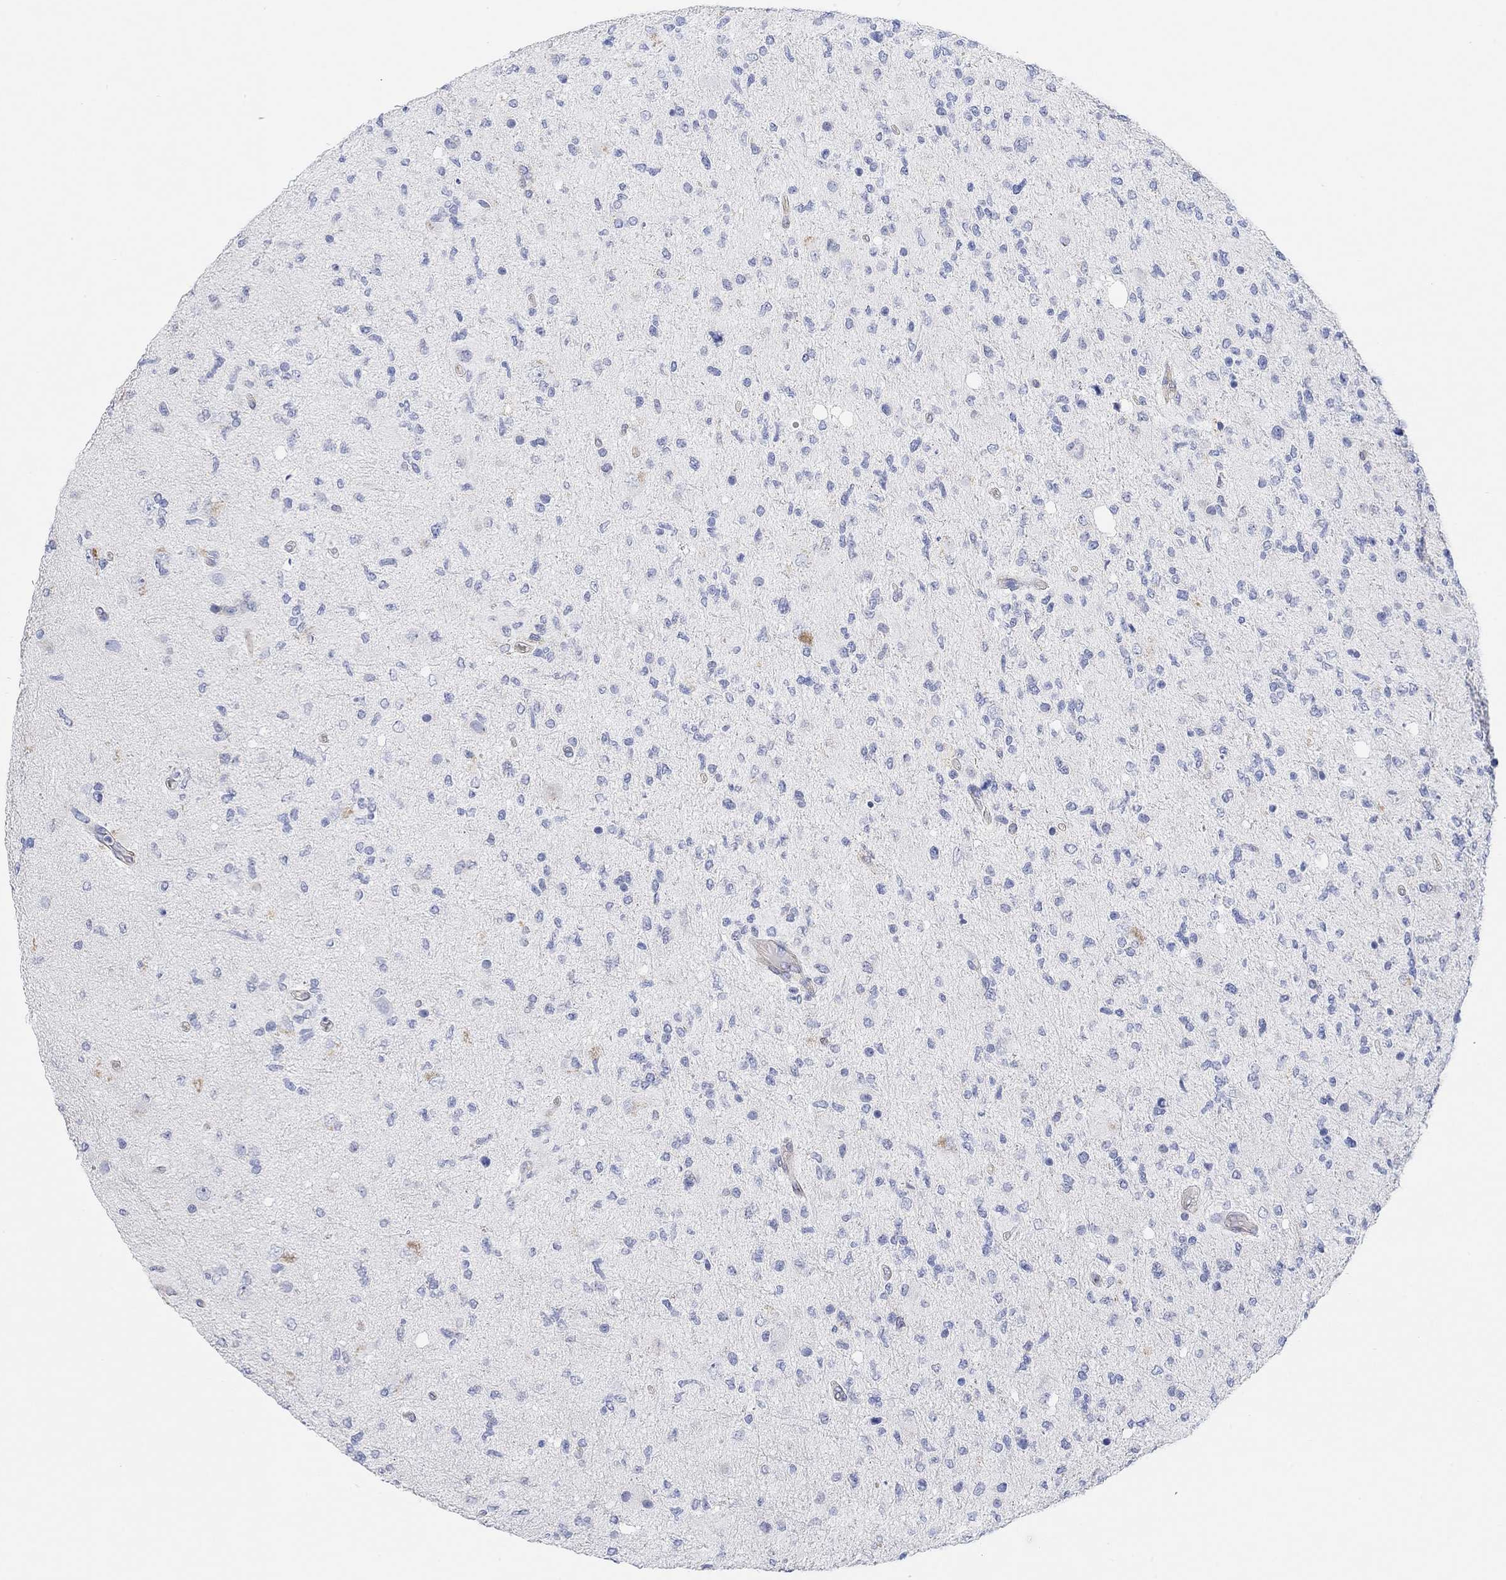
{"staining": {"intensity": "negative", "quantity": "none", "location": "none"}, "tissue": "glioma", "cell_type": "Tumor cells", "image_type": "cancer", "snomed": [{"axis": "morphology", "description": "Glioma, malignant, High grade"}, {"axis": "topography", "description": "Cerebral cortex"}], "caption": "Micrograph shows no significant protein expression in tumor cells of high-grade glioma (malignant).", "gene": "RGS1", "patient": {"sex": "male", "age": 70}}